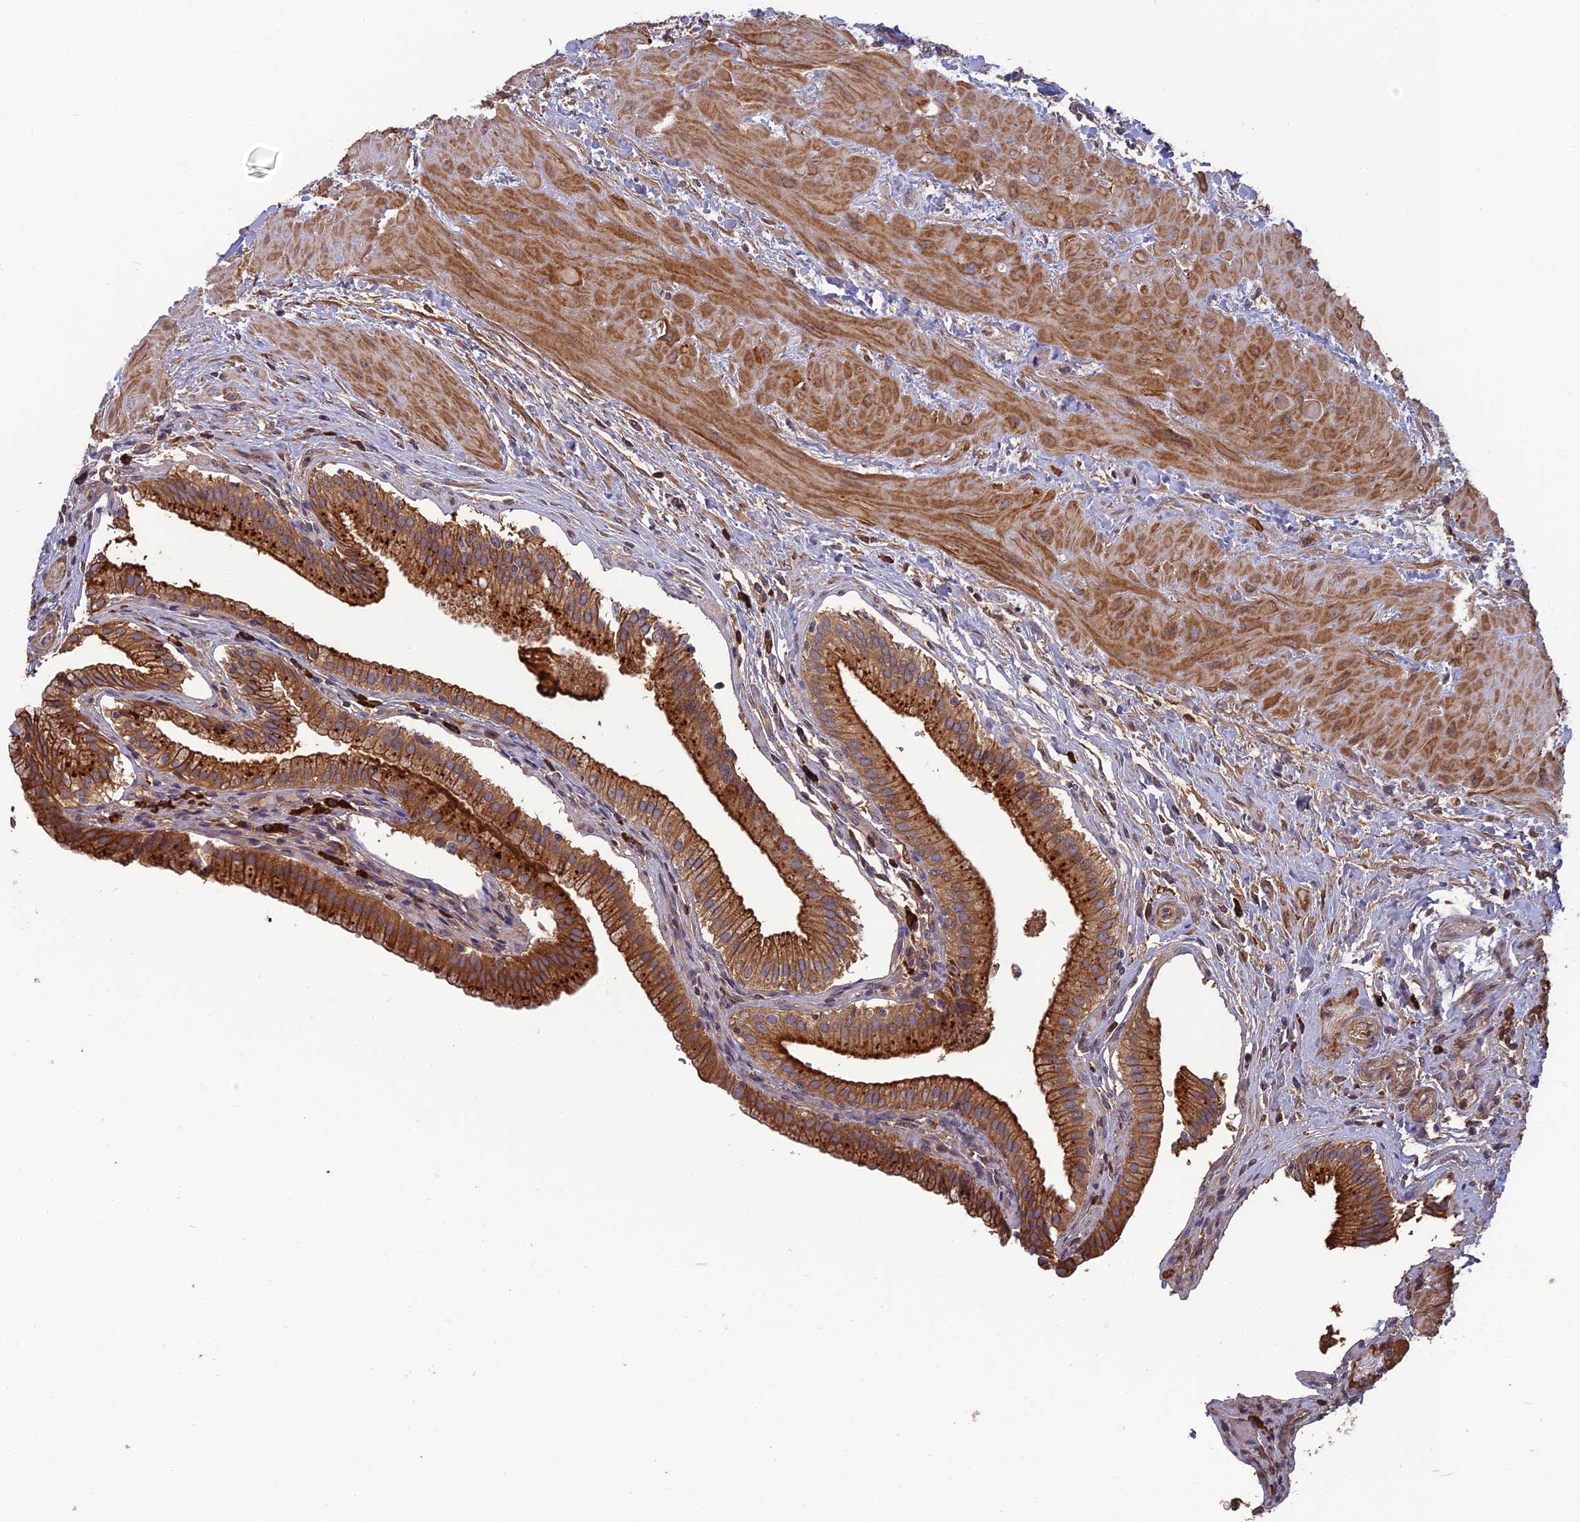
{"staining": {"intensity": "strong", "quantity": ">75%", "location": "cytoplasmic/membranous"}, "tissue": "gallbladder", "cell_type": "Glandular cells", "image_type": "normal", "snomed": [{"axis": "morphology", "description": "Normal tissue, NOS"}, {"axis": "topography", "description": "Gallbladder"}], "caption": "Glandular cells exhibit high levels of strong cytoplasmic/membranous expression in about >75% of cells in normal gallbladder.", "gene": "ERMAP", "patient": {"sex": "male", "age": 24}}